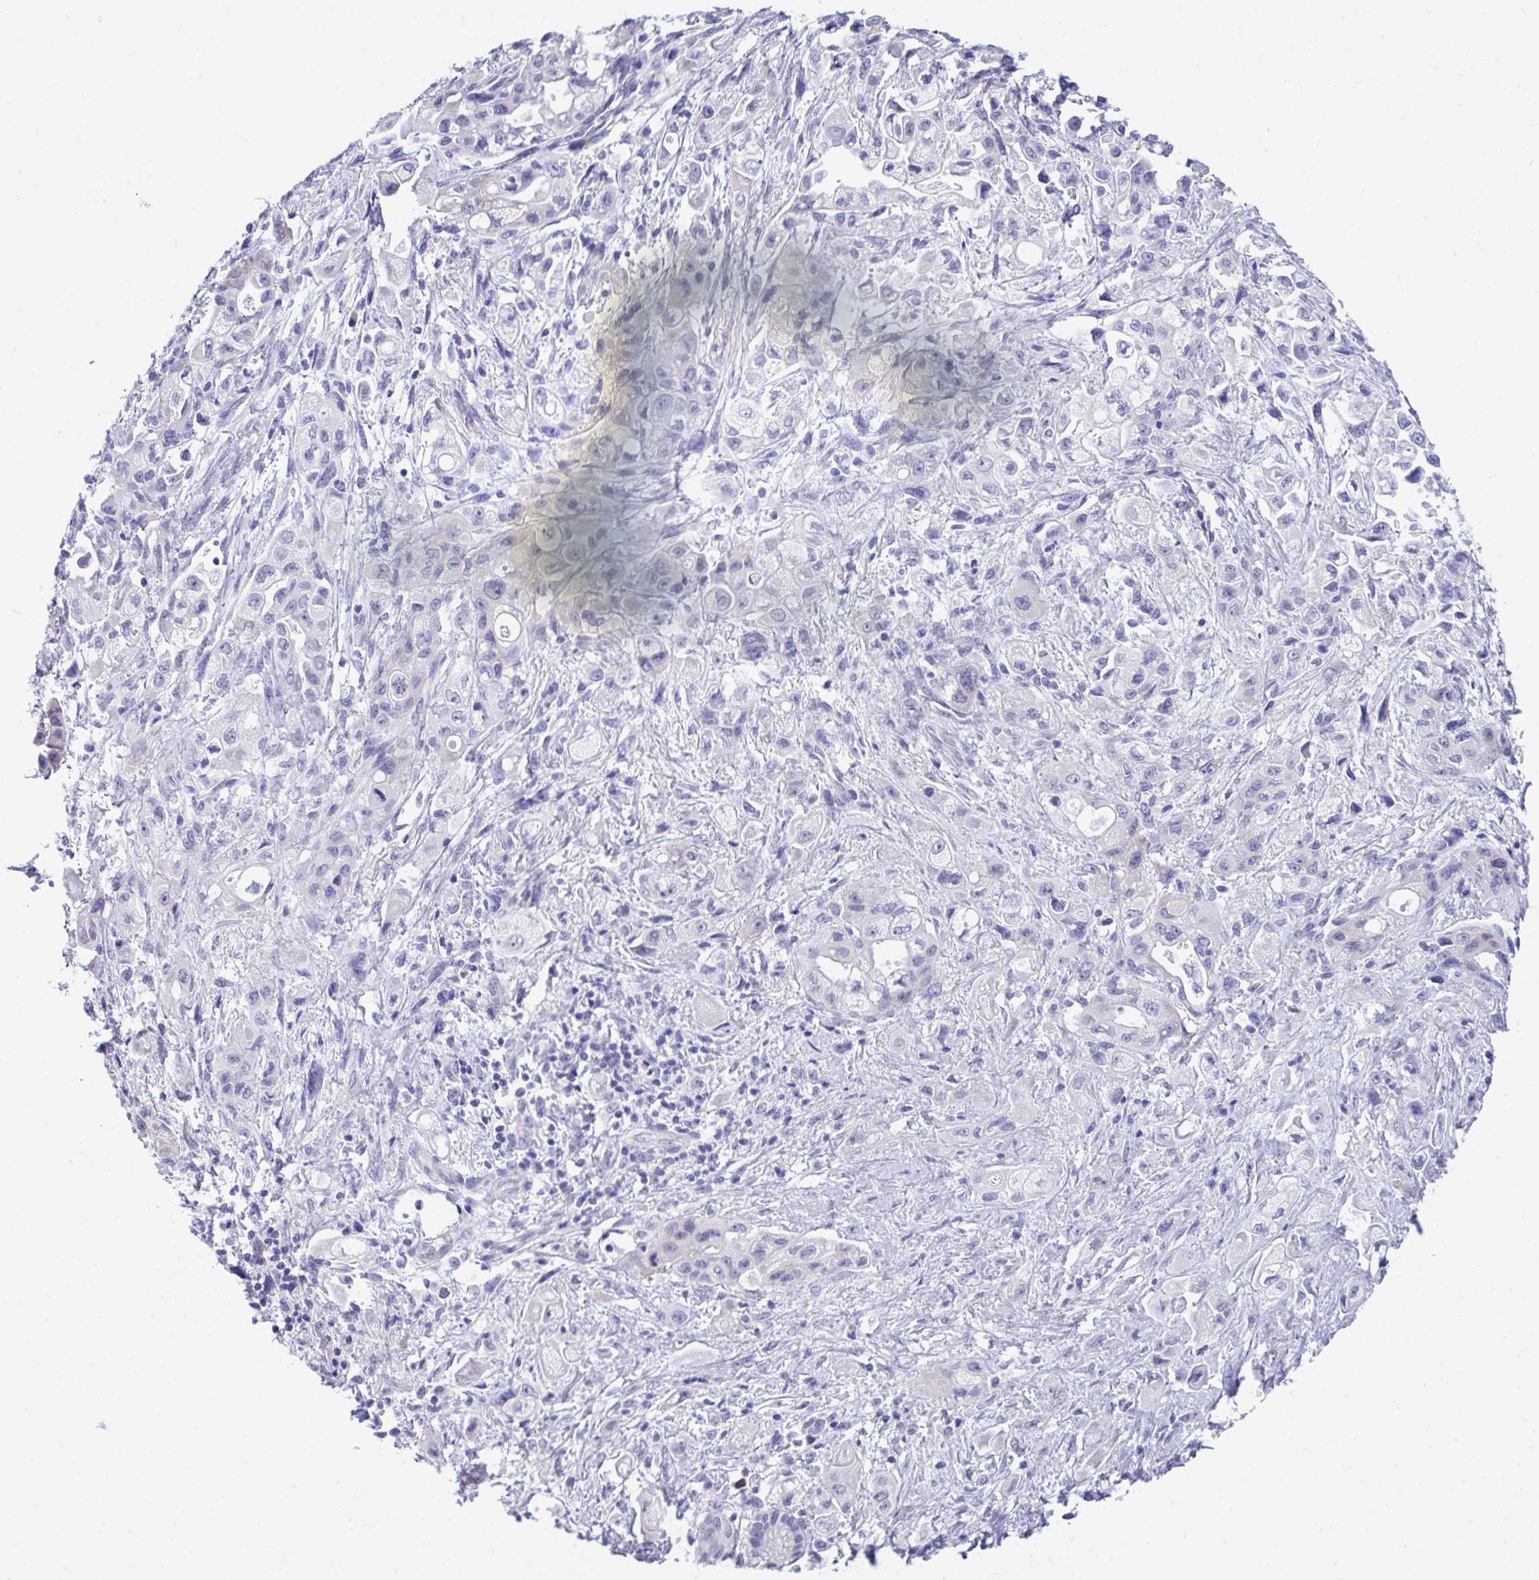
{"staining": {"intensity": "weak", "quantity": "25%-75%", "location": "cytoplasmic/membranous"}, "tissue": "pancreatic cancer", "cell_type": "Tumor cells", "image_type": "cancer", "snomed": [{"axis": "morphology", "description": "Adenocarcinoma, NOS"}, {"axis": "topography", "description": "Pancreas"}], "caption": "The photomicrograph demonstrates a brown stain indicating the presence of a protein in the cytoplasmic/membranous of tumor cells in pancreatic cancer. The staining was performed using DAB (3,3'-diaminobenzidine) to visualize the protein expression in brown, while the nuclei were stained in blue with hematoxylin (Magnification: 20x).", "gene": "SELENON", "patient": {"sex": "female", "age": 66}}